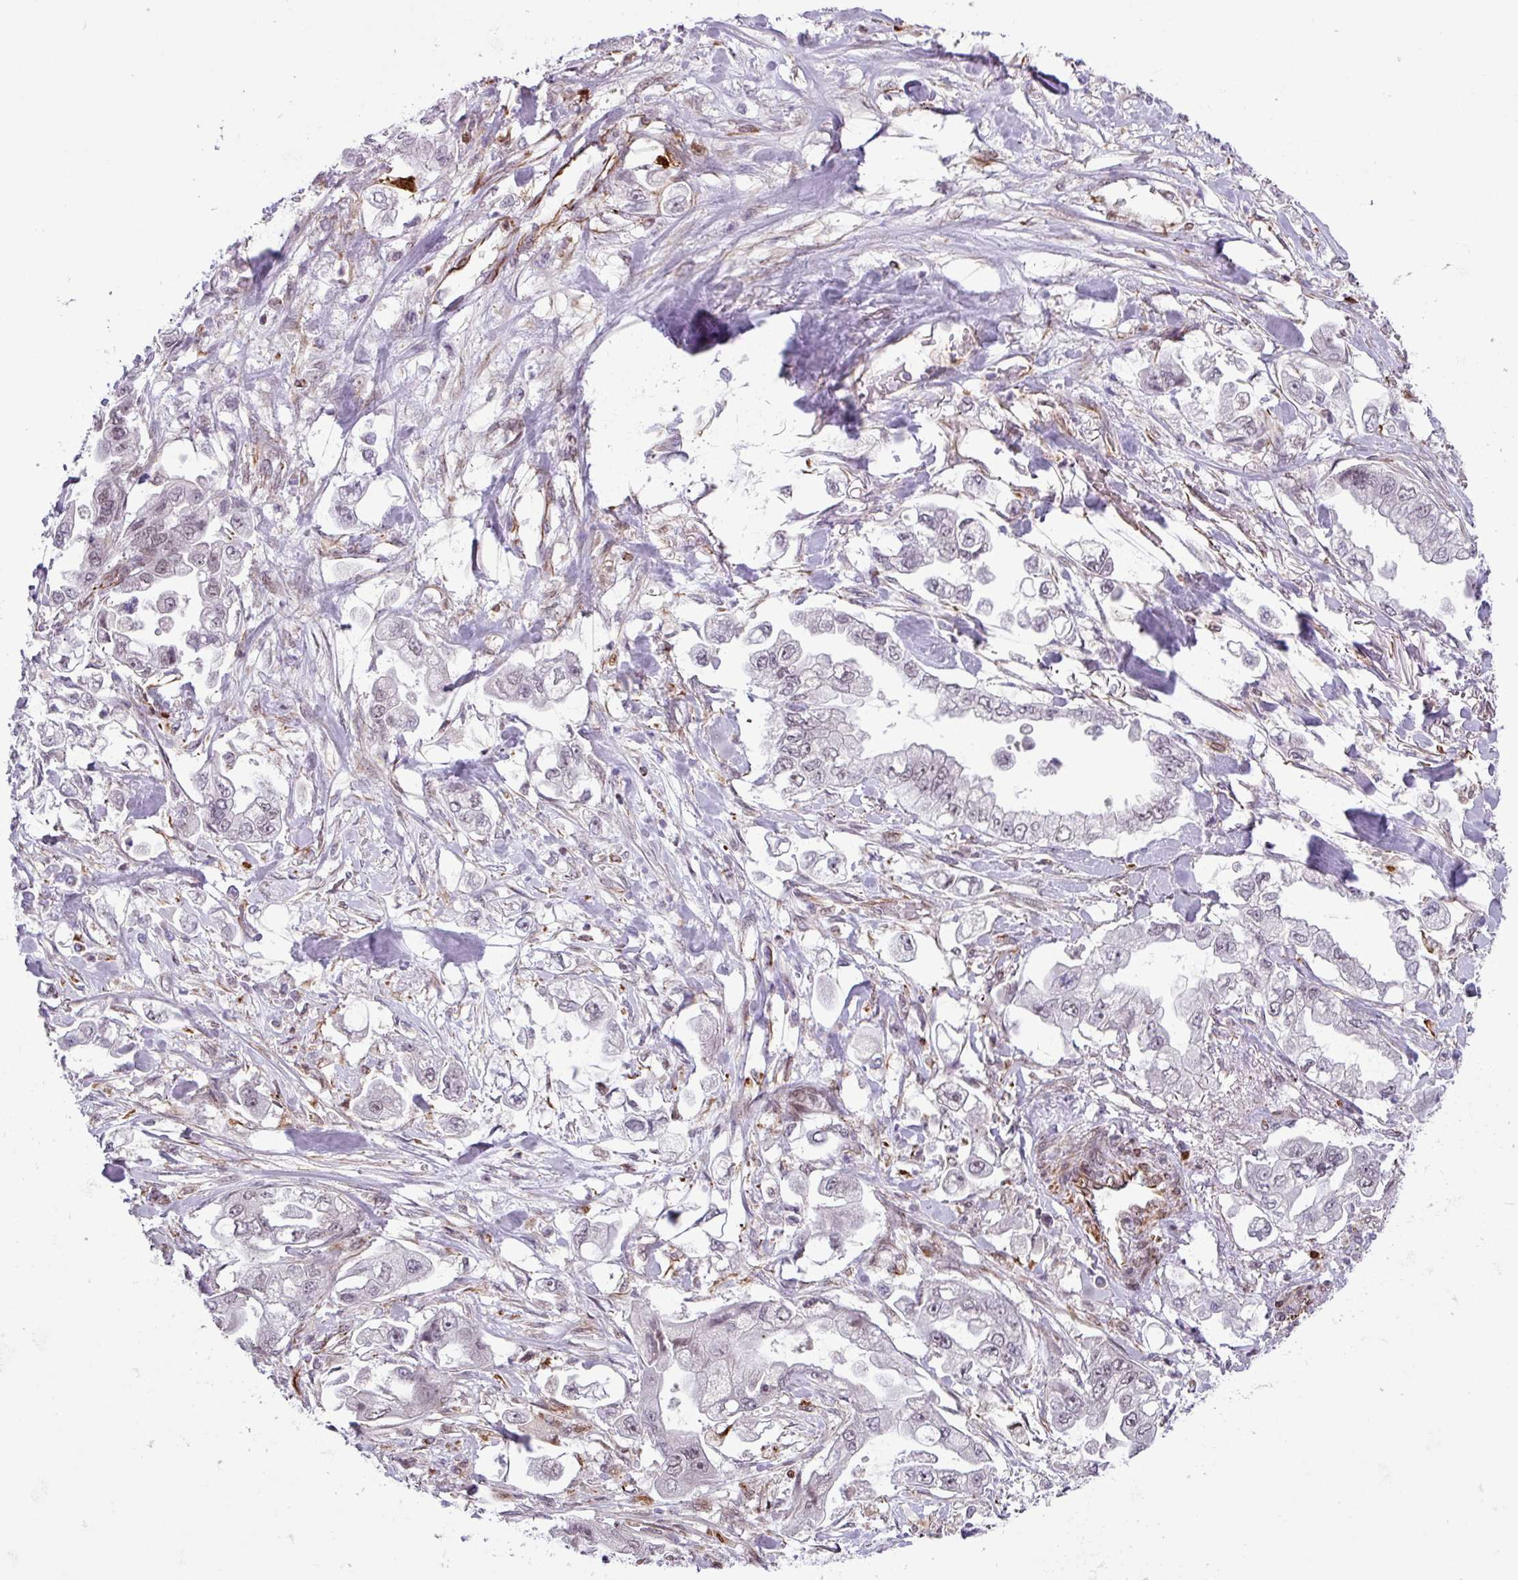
{"staining": {"intensity": "negative", "quantity": "none", "location": "none"}, "tissue": "stomach cancer", "cell_type": "Tumor cells", "image_type": "cancer", "snomed": [{"axis": "morphology", "description": "Adenocarcinoma, NOS"}, {"axis": "topography", "description": "Stomach"}], "caption": "Micrograph shows no protein expression in tumor cells of stomach adenocarcinoma tissue.", "gene": "CHD3", "patient": {"sex": "male", "age": 62}}